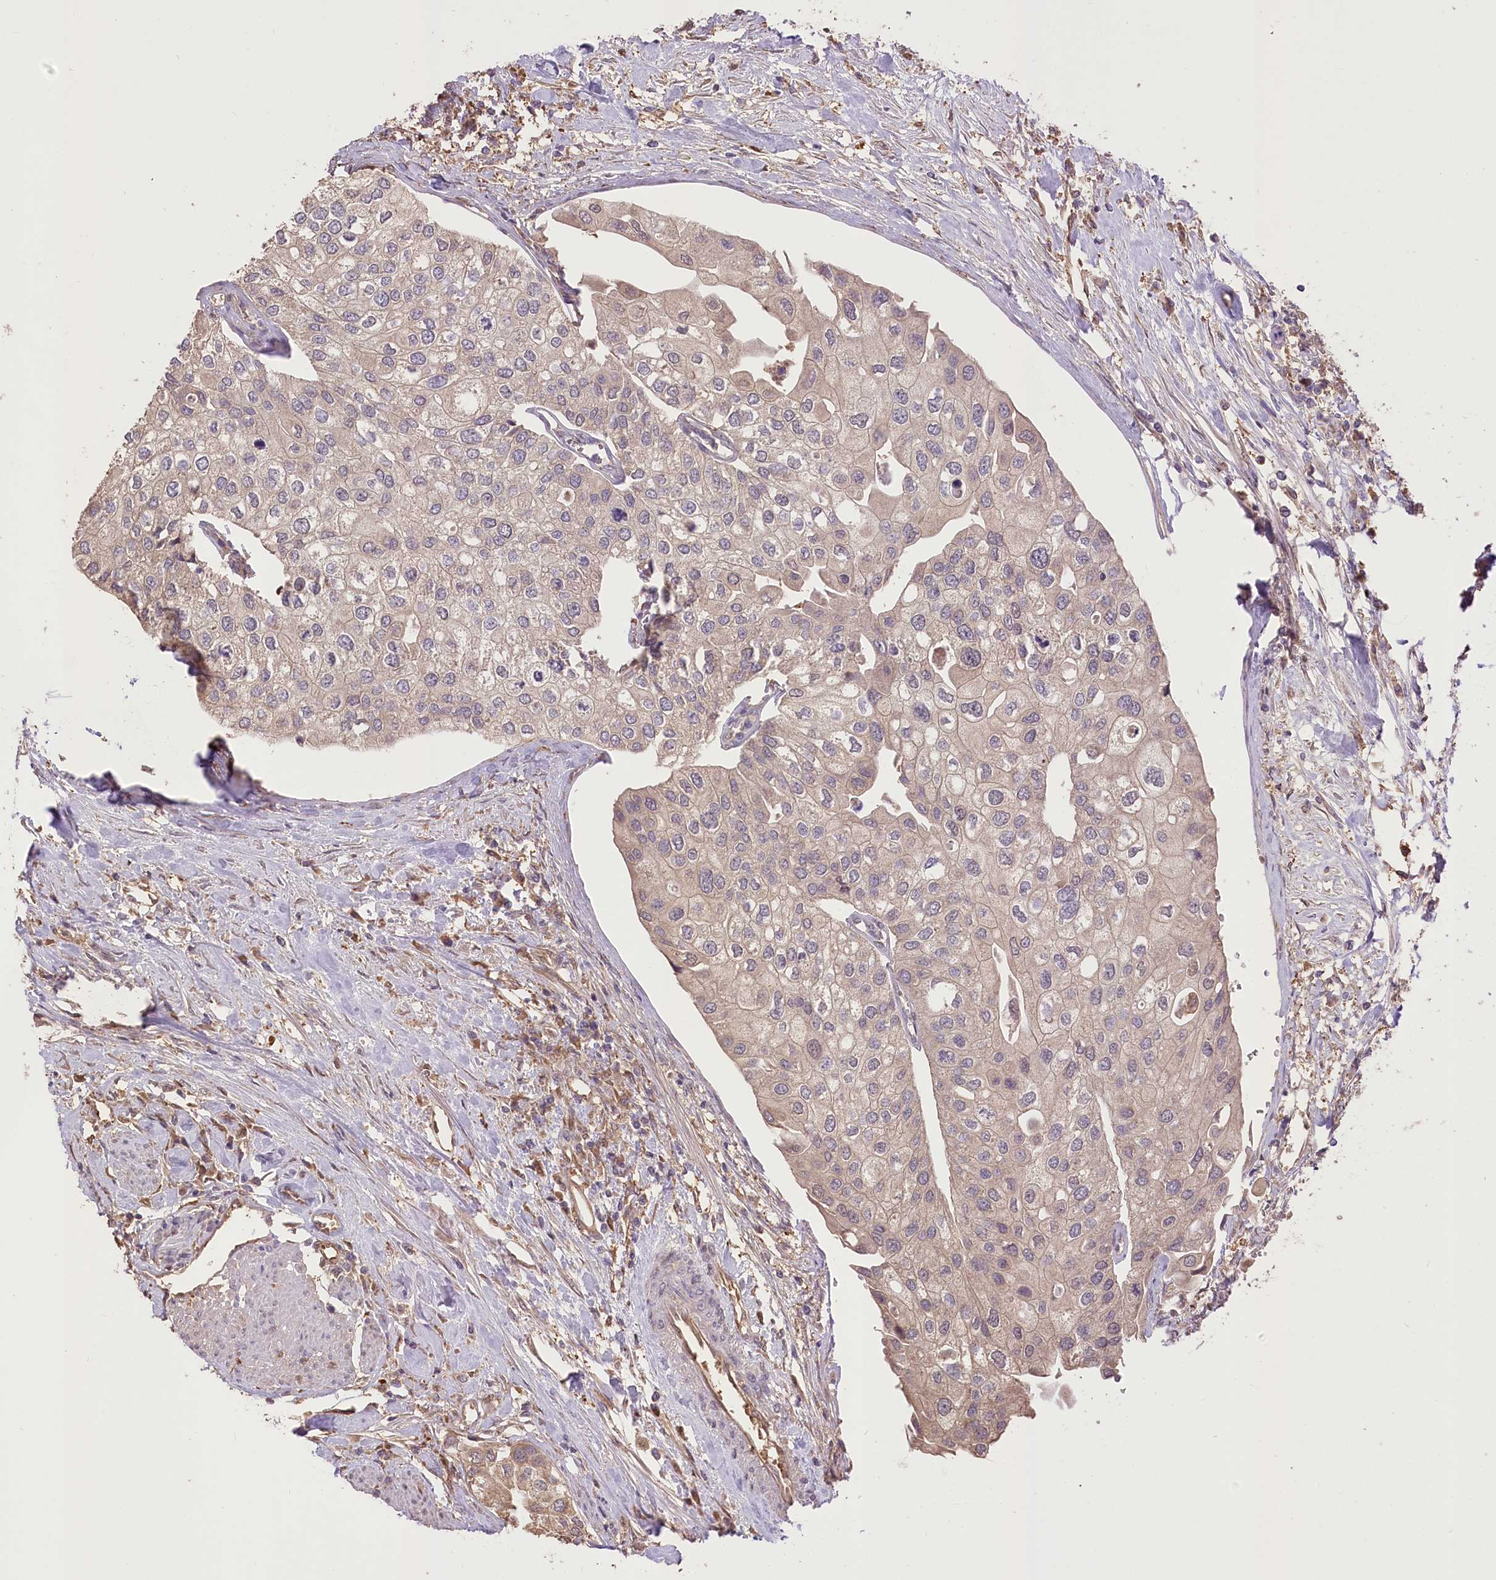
{"staining": {"intensity": "negative", "quantity": "none", "location": "none"}, "tissue": "urothelial cancer", "cell_type": "Tumor cells", "image_type": "cancer", "snomed": [{"axis": "morphology", "description": "Urothelial carcinoma, High grade"}, {"axis": "topography", "description": "Urinary bladder"}], "caption": "Human high-grade urothelial carcinoma stained for a protein using immunohistochemistry (IHC) demonstrates no staining in tumor cells.", "gene": "R3HDM2", "patient": {"sex": "male", "age": 64}}